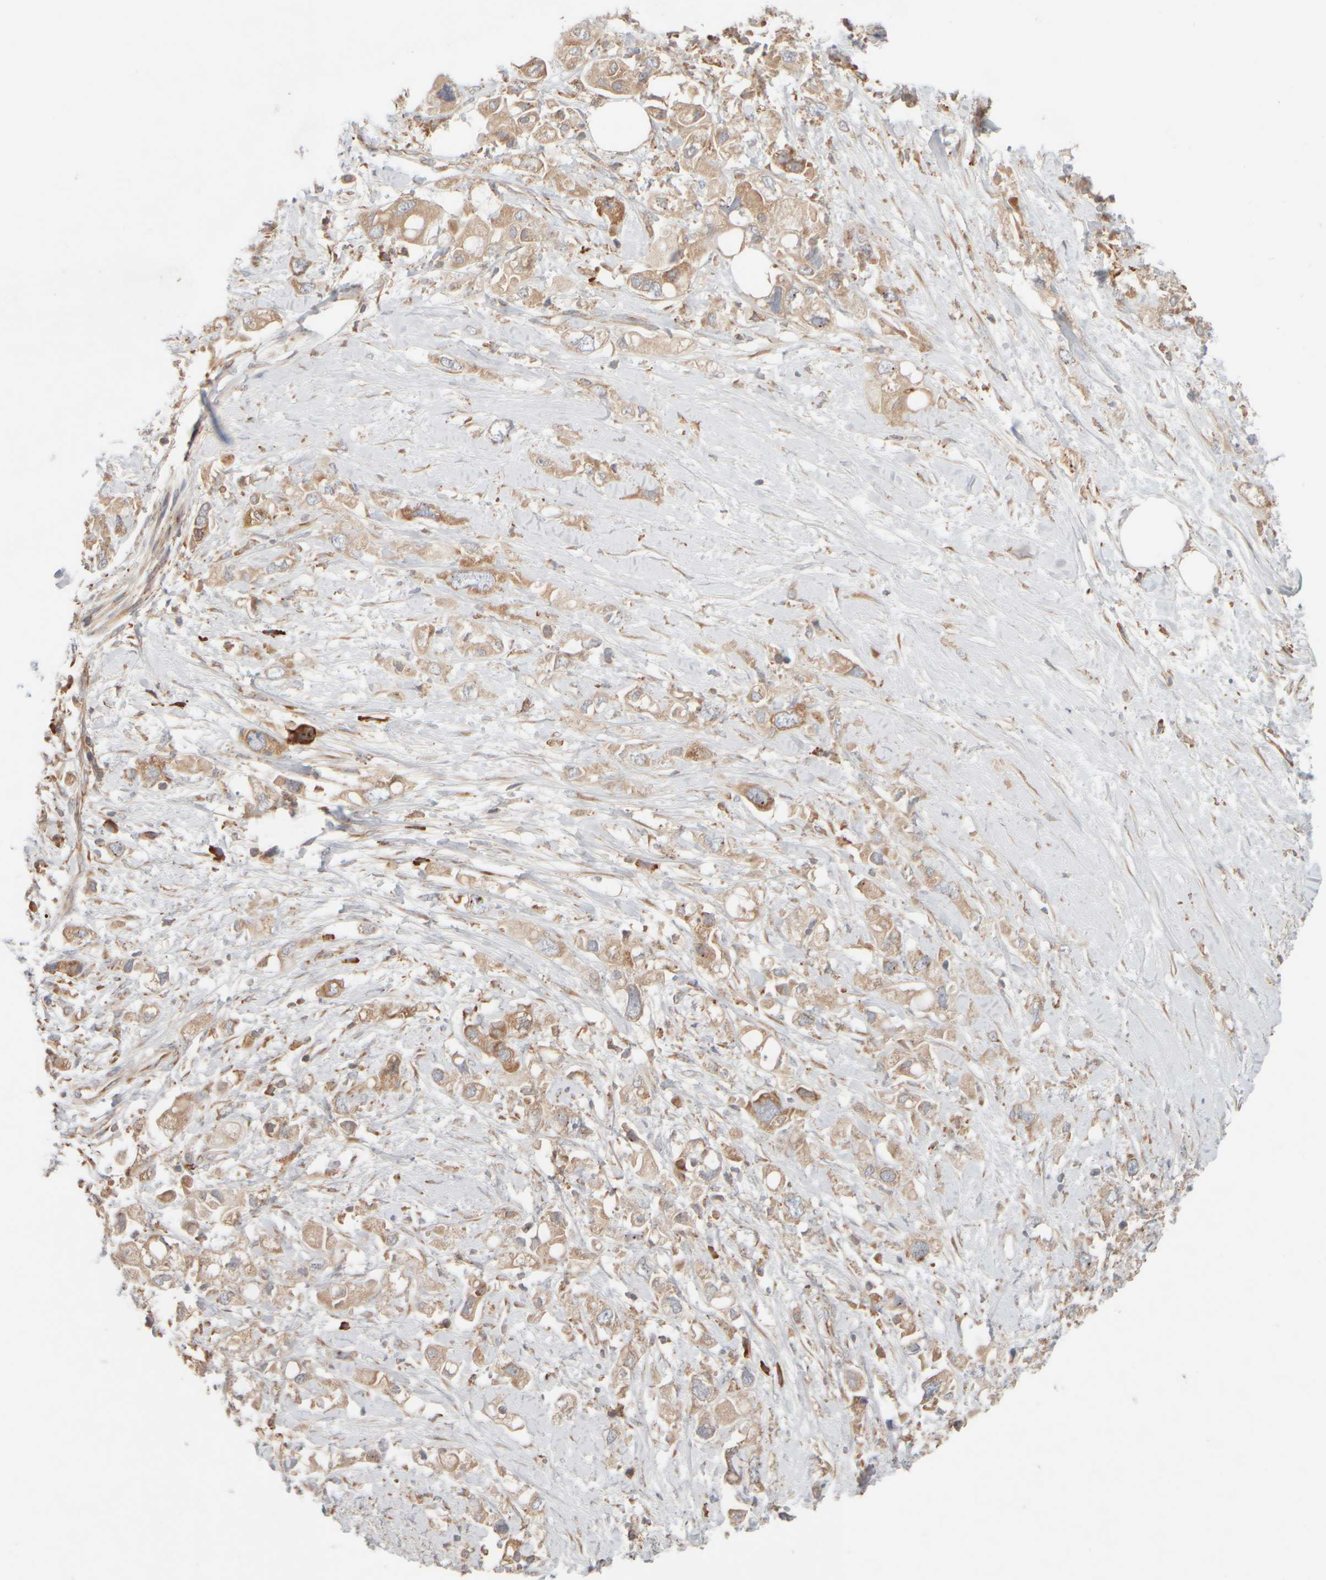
{"staining": {"intensity": "moderate", "quantity": ">75%", "location": "cytoplasmic/membranous"}, "tissue": "pancreatic cancer", "cell_type": "Tumor cells", "image_type": "cancer", "snomed": [{"axis": "morphology", "description": "Adenocarcinoma, NOS"}, {"axis": "topography", "description": "Pancreas"}], "caption": "Immunohistochemical staining of human adenocarcinoma (pancreatic) exhibits medium levels of moderate cytoplasmic/membranous staining in about >75% of tumor cells.", "gene": "EIF2B3", "patient": {"sex": "female", "age": 56}}